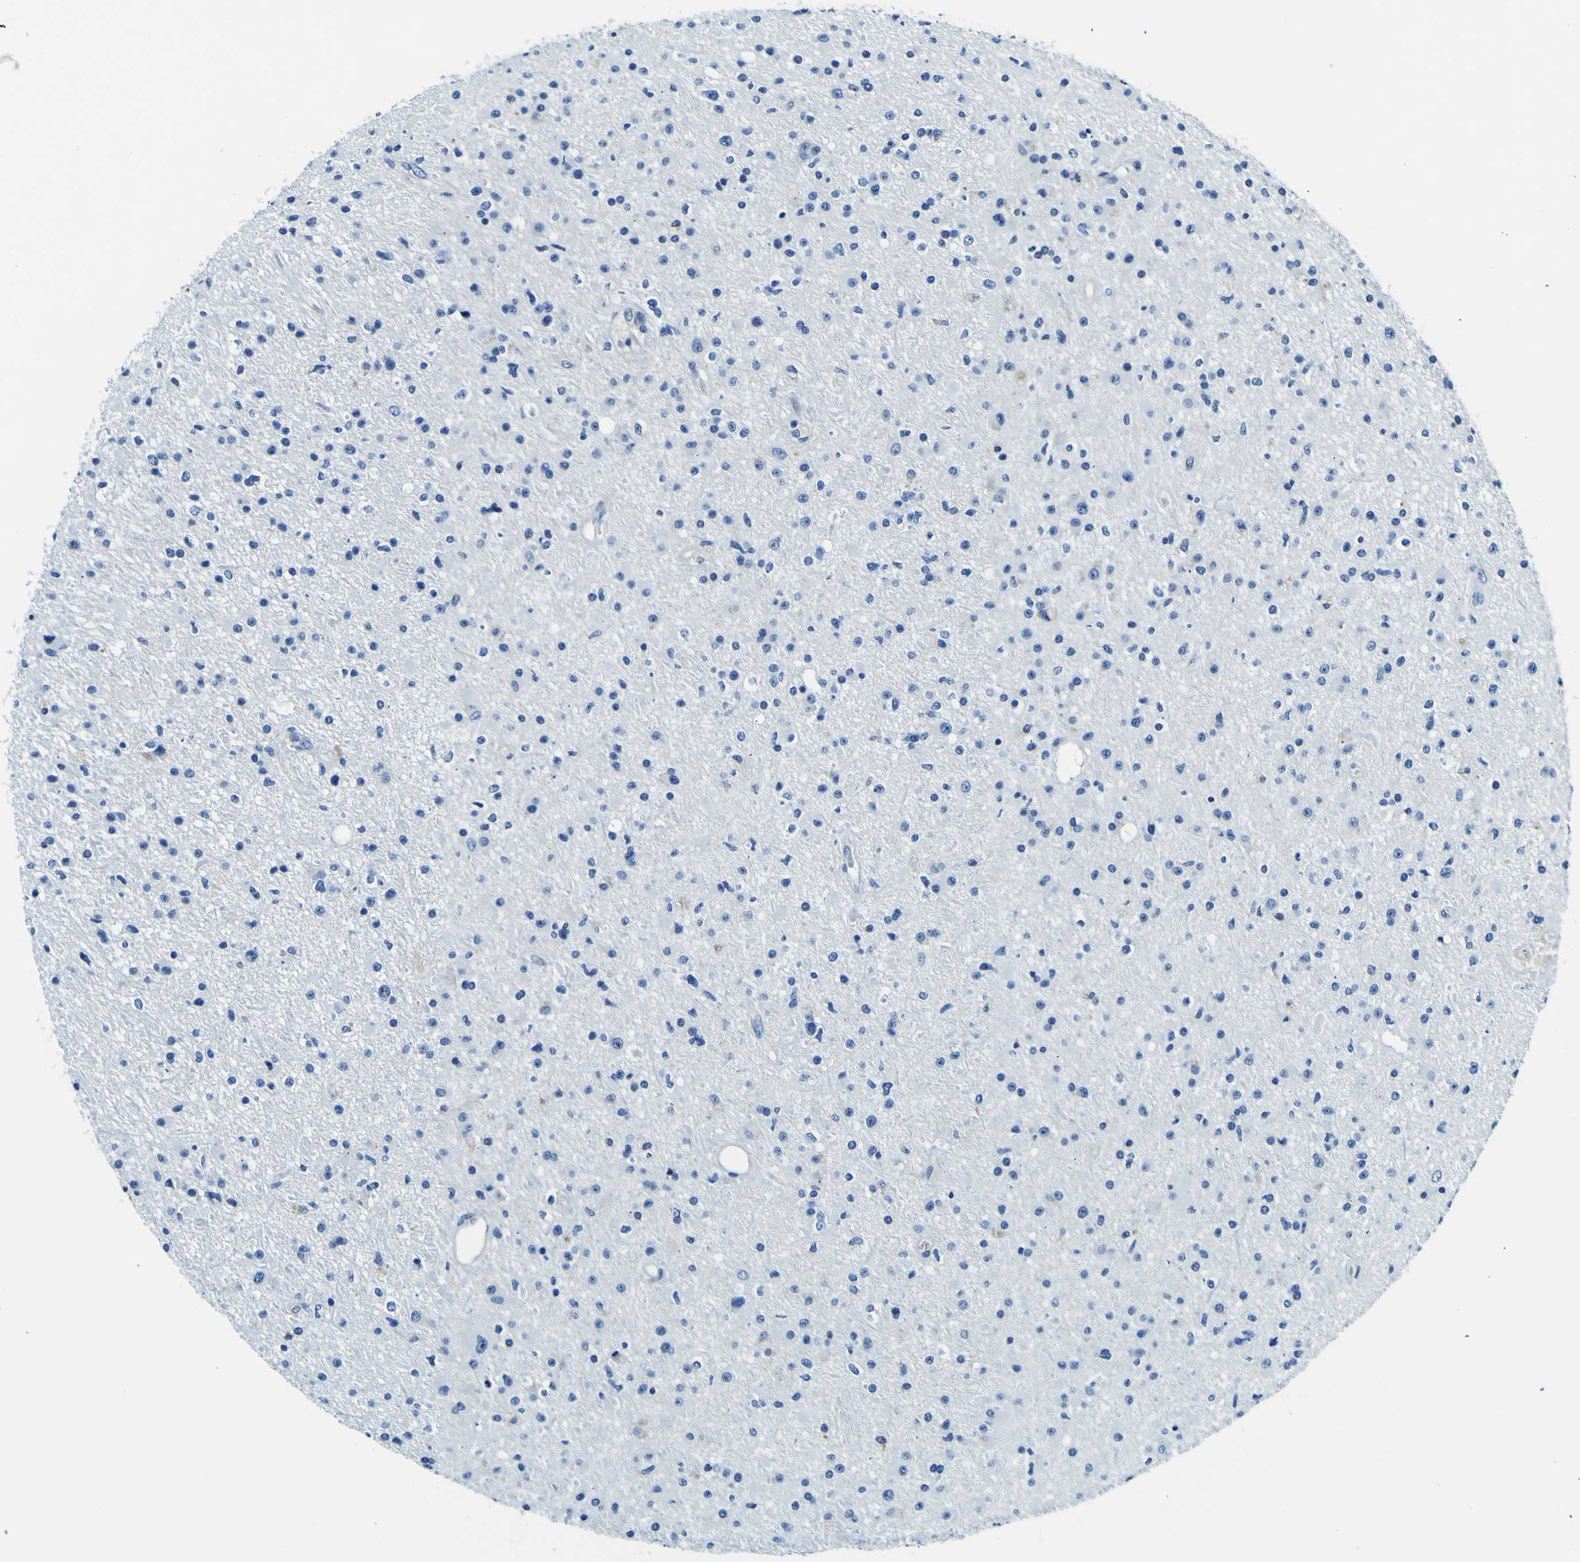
{"staining": {"intensity": "negative", "quantity": "none", "location": "none"}, "tissue": "glioma", "cell_type": "Tumor cells", "image_type": "cancer", "snomed": [{"axis": "morphology", "description": "Glioma, malignant, High grade"}, {"axis": "topography", "description": "Brain"}], "caption": "This is an IHC photomicrograph of malignant glioma (high-grade). There is no staining in tumor cells.", "gene": "ADGRA2", "patient": {"sex": "male", "age": 33}}